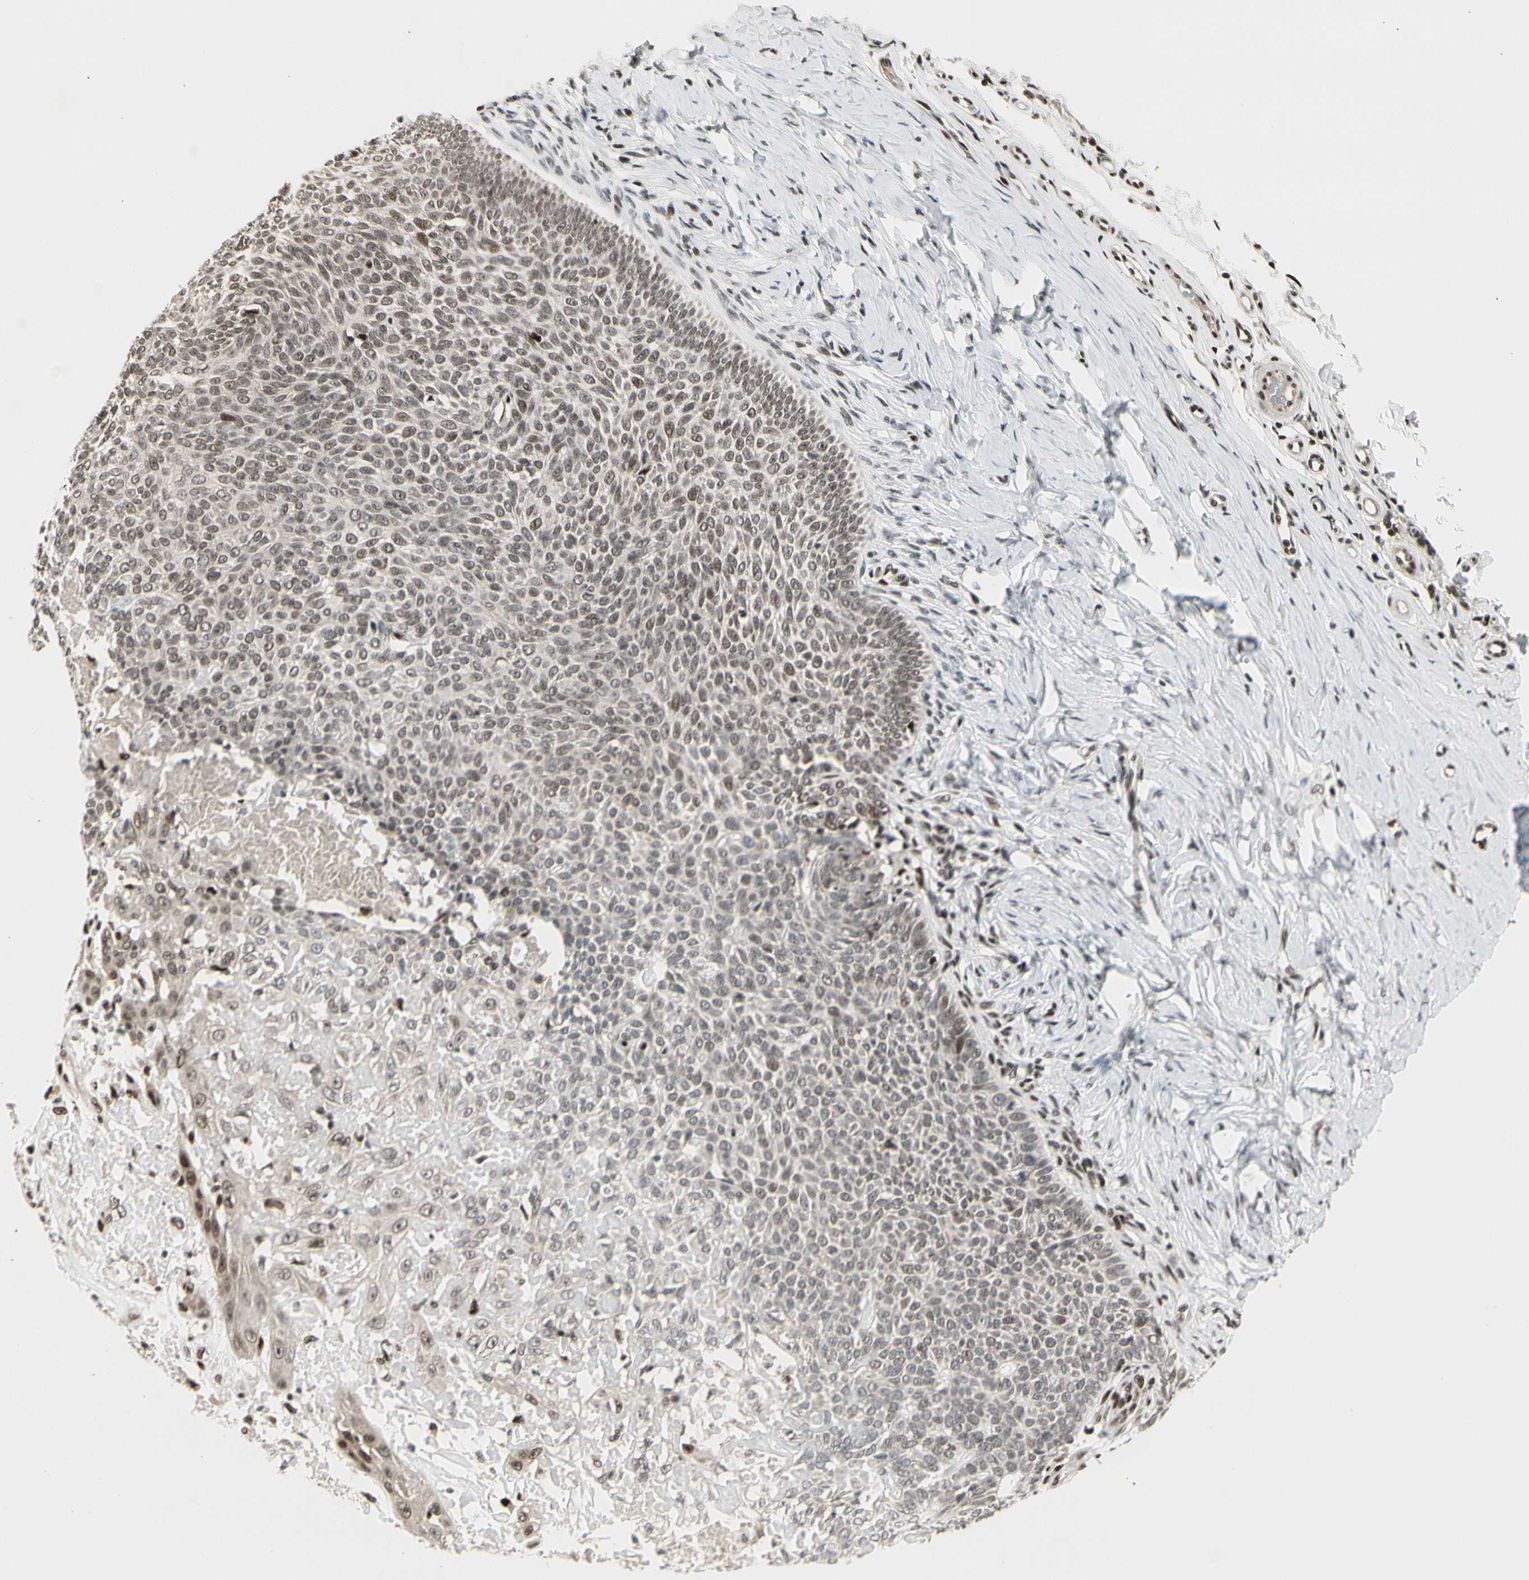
{"staining": {"intensity": "moderate", "quantity": ">75%", "location": "nuclear"}, "tissue": "skin cancer", "cell_type": "Tumor cells", "image_type": "cancer", "snomed": [{"axis": "morphology", "description": "Normal tissue, NOS"}, {"axis": "morphology", "description": "Basal cell carcinoma"}, {"axis": "topography", "description": "Skin"}], "caption": "A medium amount of moderate nuclear staining is present in about >75% of tumor cells in skin cancer tissue. The staining was performed using DAB, with brown indicating positive protein expression. Nuclei are stained blue with hematoxylin.", "gene": "FOXJ2", "patient": {"sex": "male", "age": 87}}